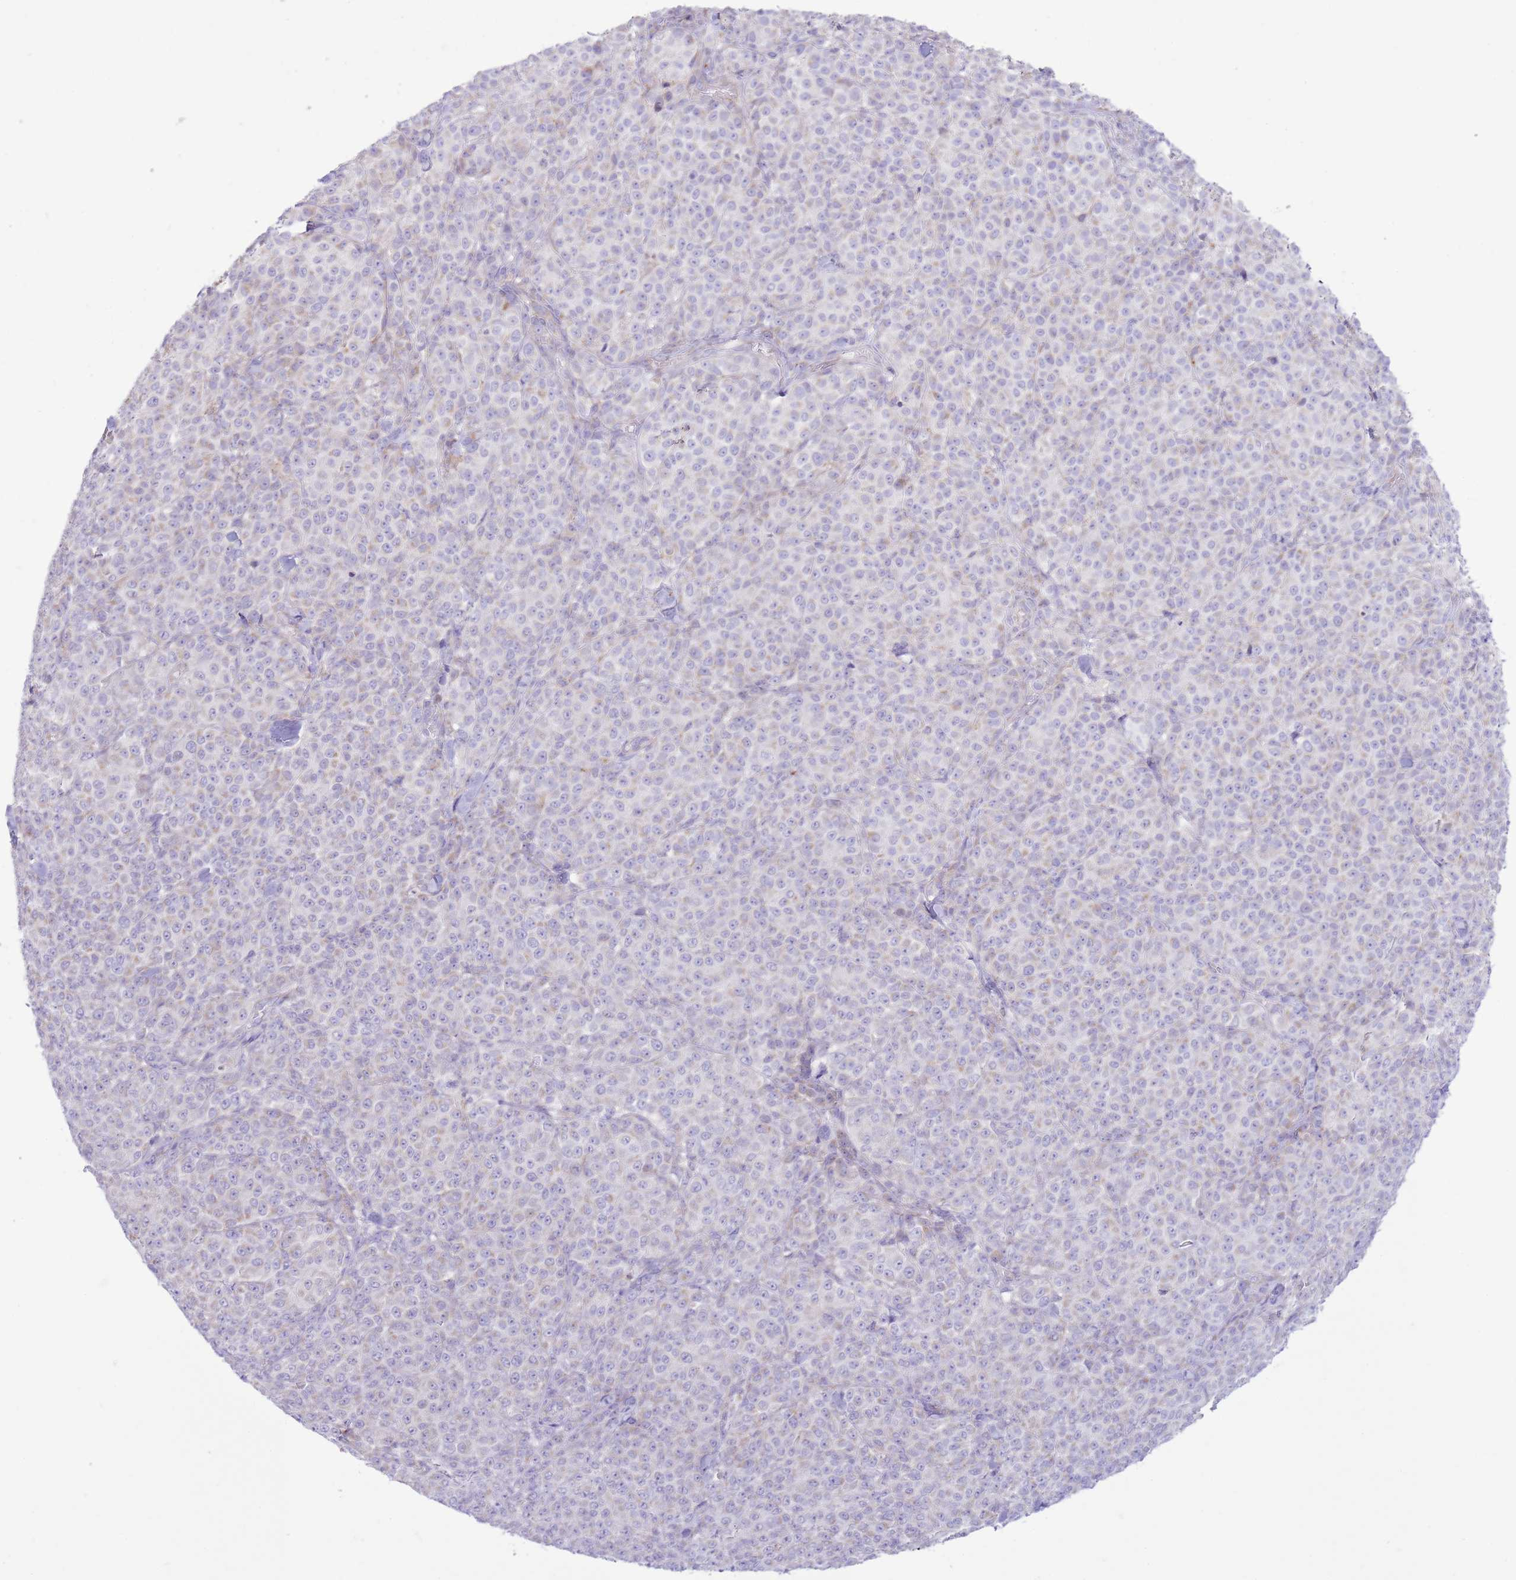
{"staining": {"intensity": "negative", "quantity": "none", "location": "none"}, "tissue": "melanoma", "cell_type": "Tumor cells", "image_type": "cancer", "snomed": [{"axis": "morphology", "description": "Normal tissue, NOS"}, {"axis": "morphology", "description": "Malignant melanoma, NOS"}, {"axis": "topography", "description": "Skin"}], "caption": "IHC histopathology image of melanoma stained for a protein (brown), which exhibits no positivity in tumor cells.", "gene": "OAZ2", "patient": {"sex": "female", "age": 34}}